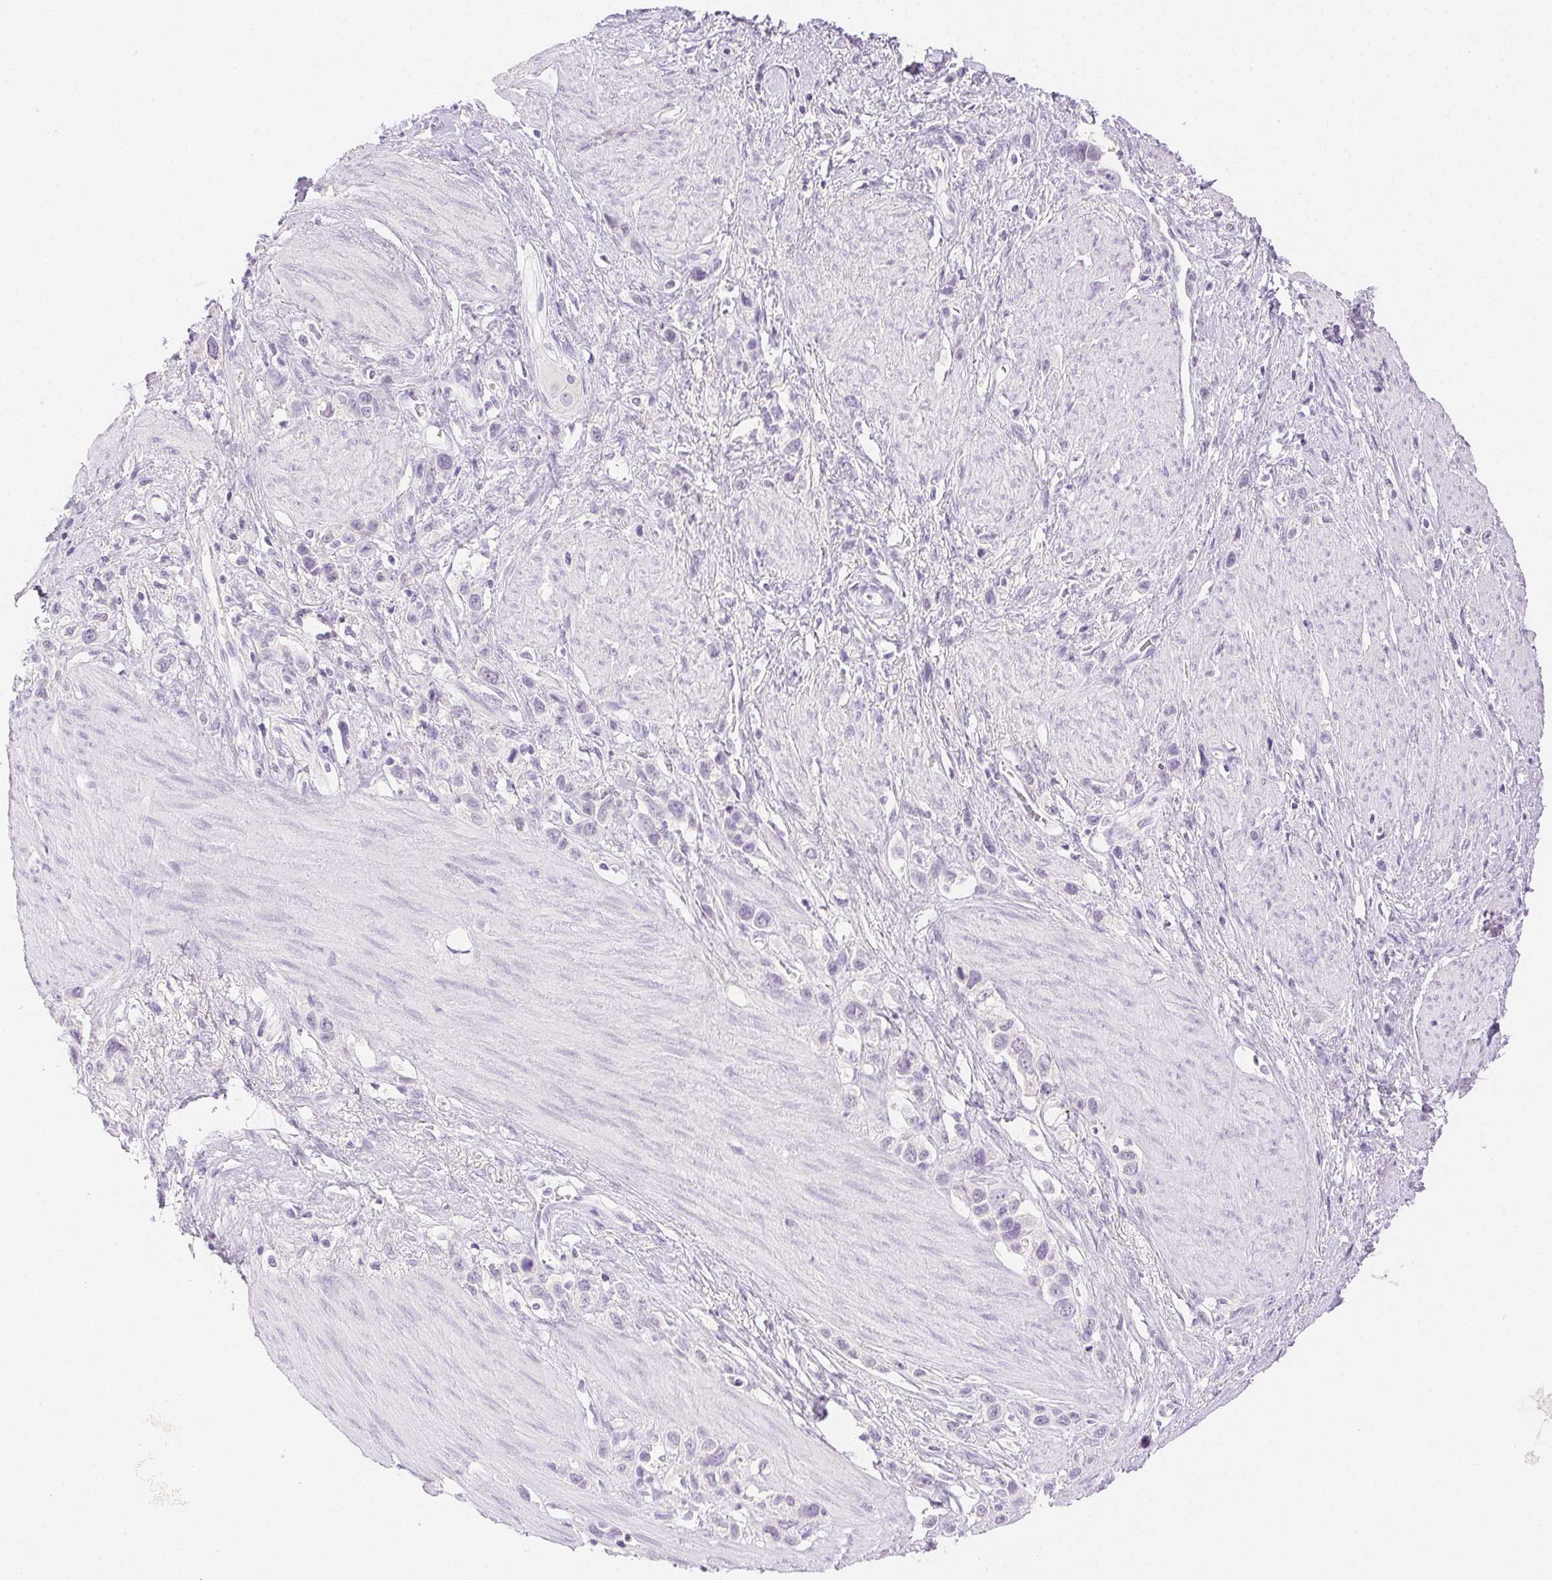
{"staining": {"intensity": "negative", "quantity": "none", "location": "none"}, "tissue": "stomach cancer", "cell_type": "Tumor cells", "image_type": "cancer", "snomed": [{"axis": "morphology", "description": "Adenocarcinoma, NOS"}, {"axis": "topography", "description": "Stomach"}], "caption": "A histopathology image of human adenocarcinoma (stomach) is negative for staining in tumor cells.", "gene": "SPACA4", "patient": {"sex": "female", "age": 65}}